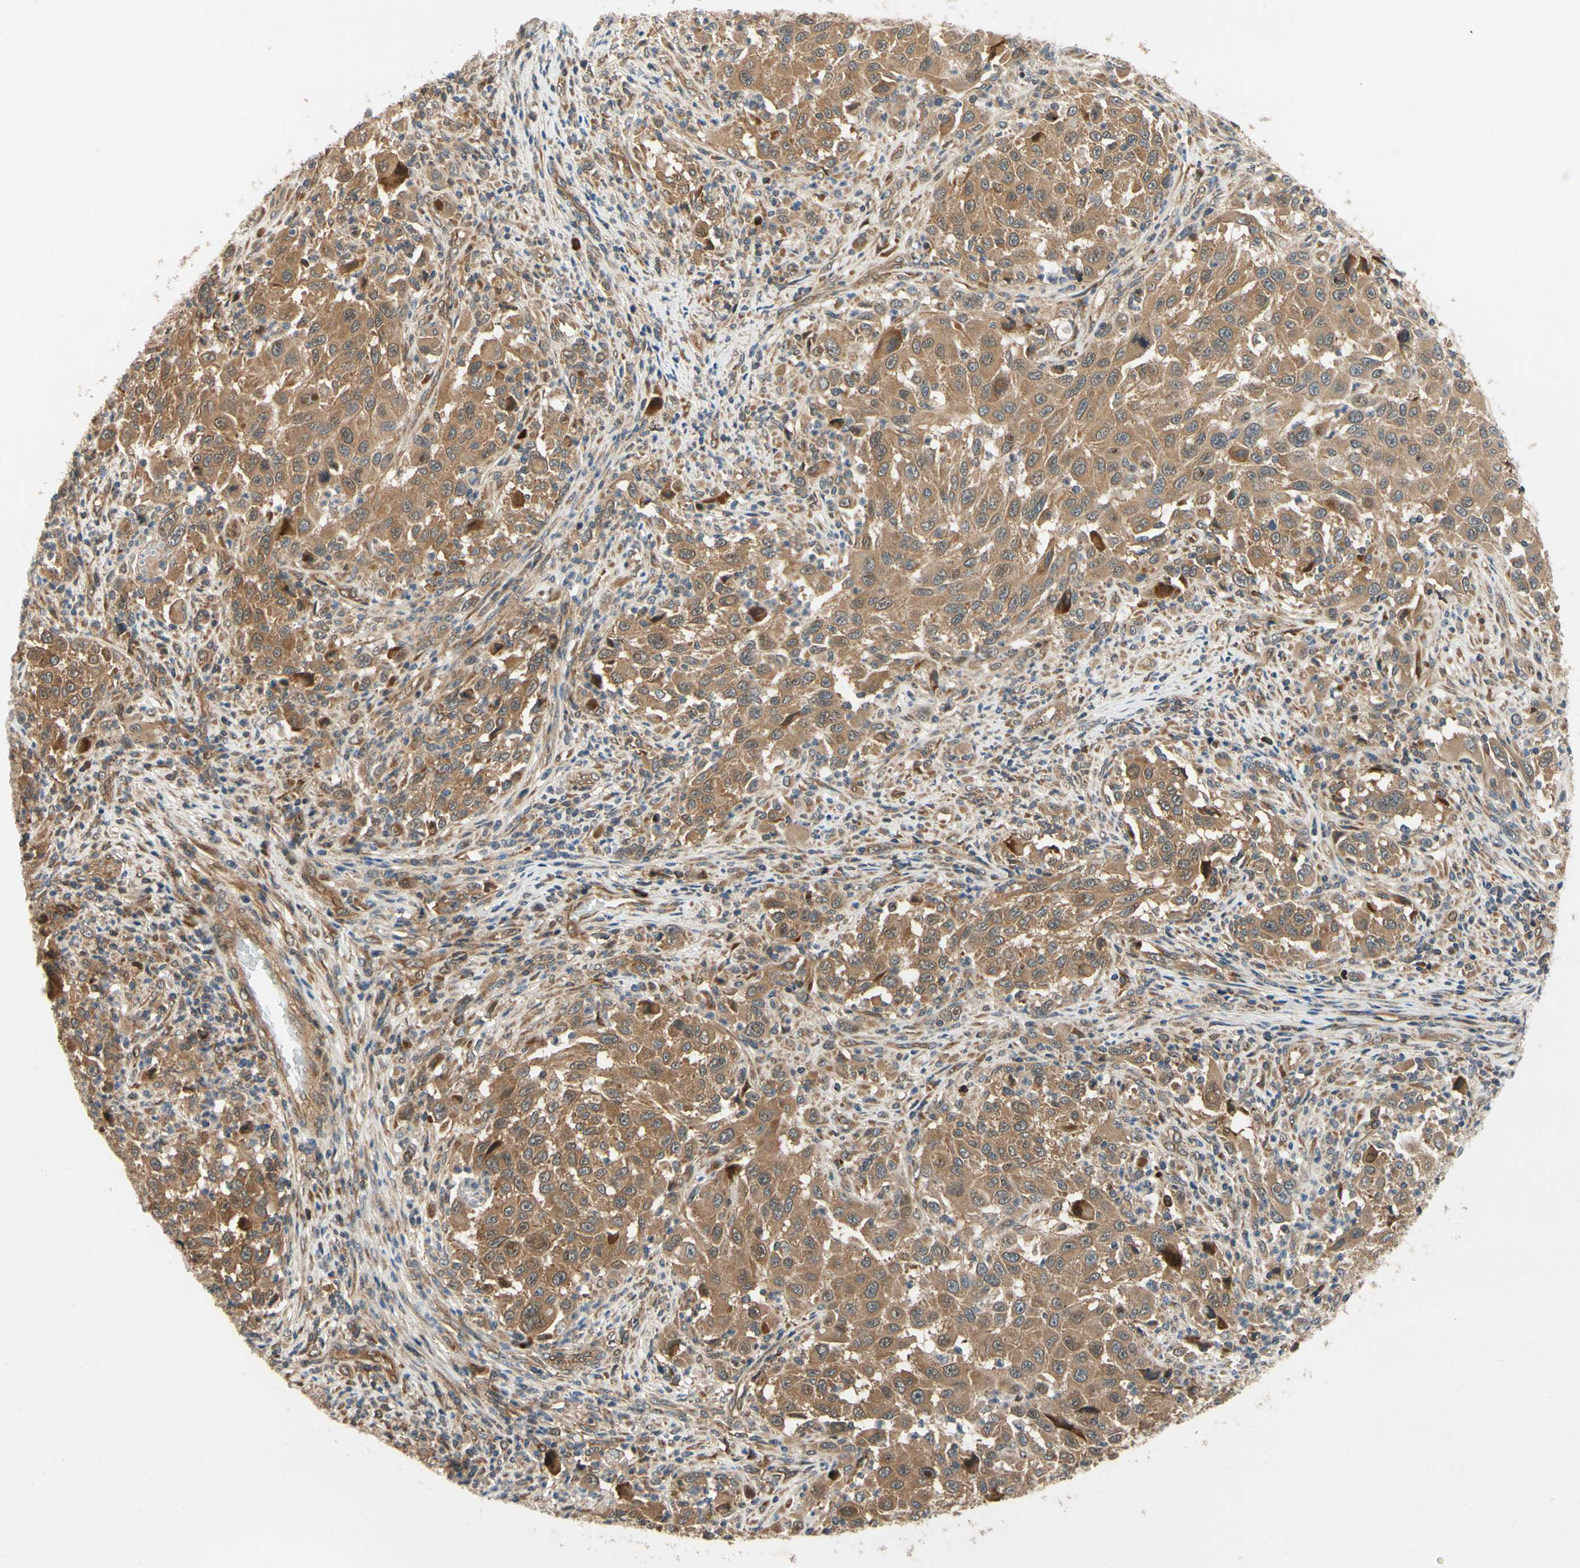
{"staining": {"intensity": "moderate", "quantity": ">75%", "location": "cytoplasmic/membranous"}, "tissue": "melanoma", "cell_type": "Tumor cells", "image_type": "cancer", "snomed": [{"axis": "morphology", "description": "Malignant melanoma, Metastatic site"}, {"axis": "topography", "description": "Lymph node"}], "caption": "A photomicrograph of human malignant melanoma (metastatic site) stained for a protein displays moderate cytoplasmic/membranous brown staining in tumor cells. The staining is performed using DAB (3,3'-diaminobenzidine) brown chromogen to label protein expression. The nuclei are counter-stained blue using hematoxylin.", "gene": "TDRP", "patient": {"sex": "male", "age": 61}}